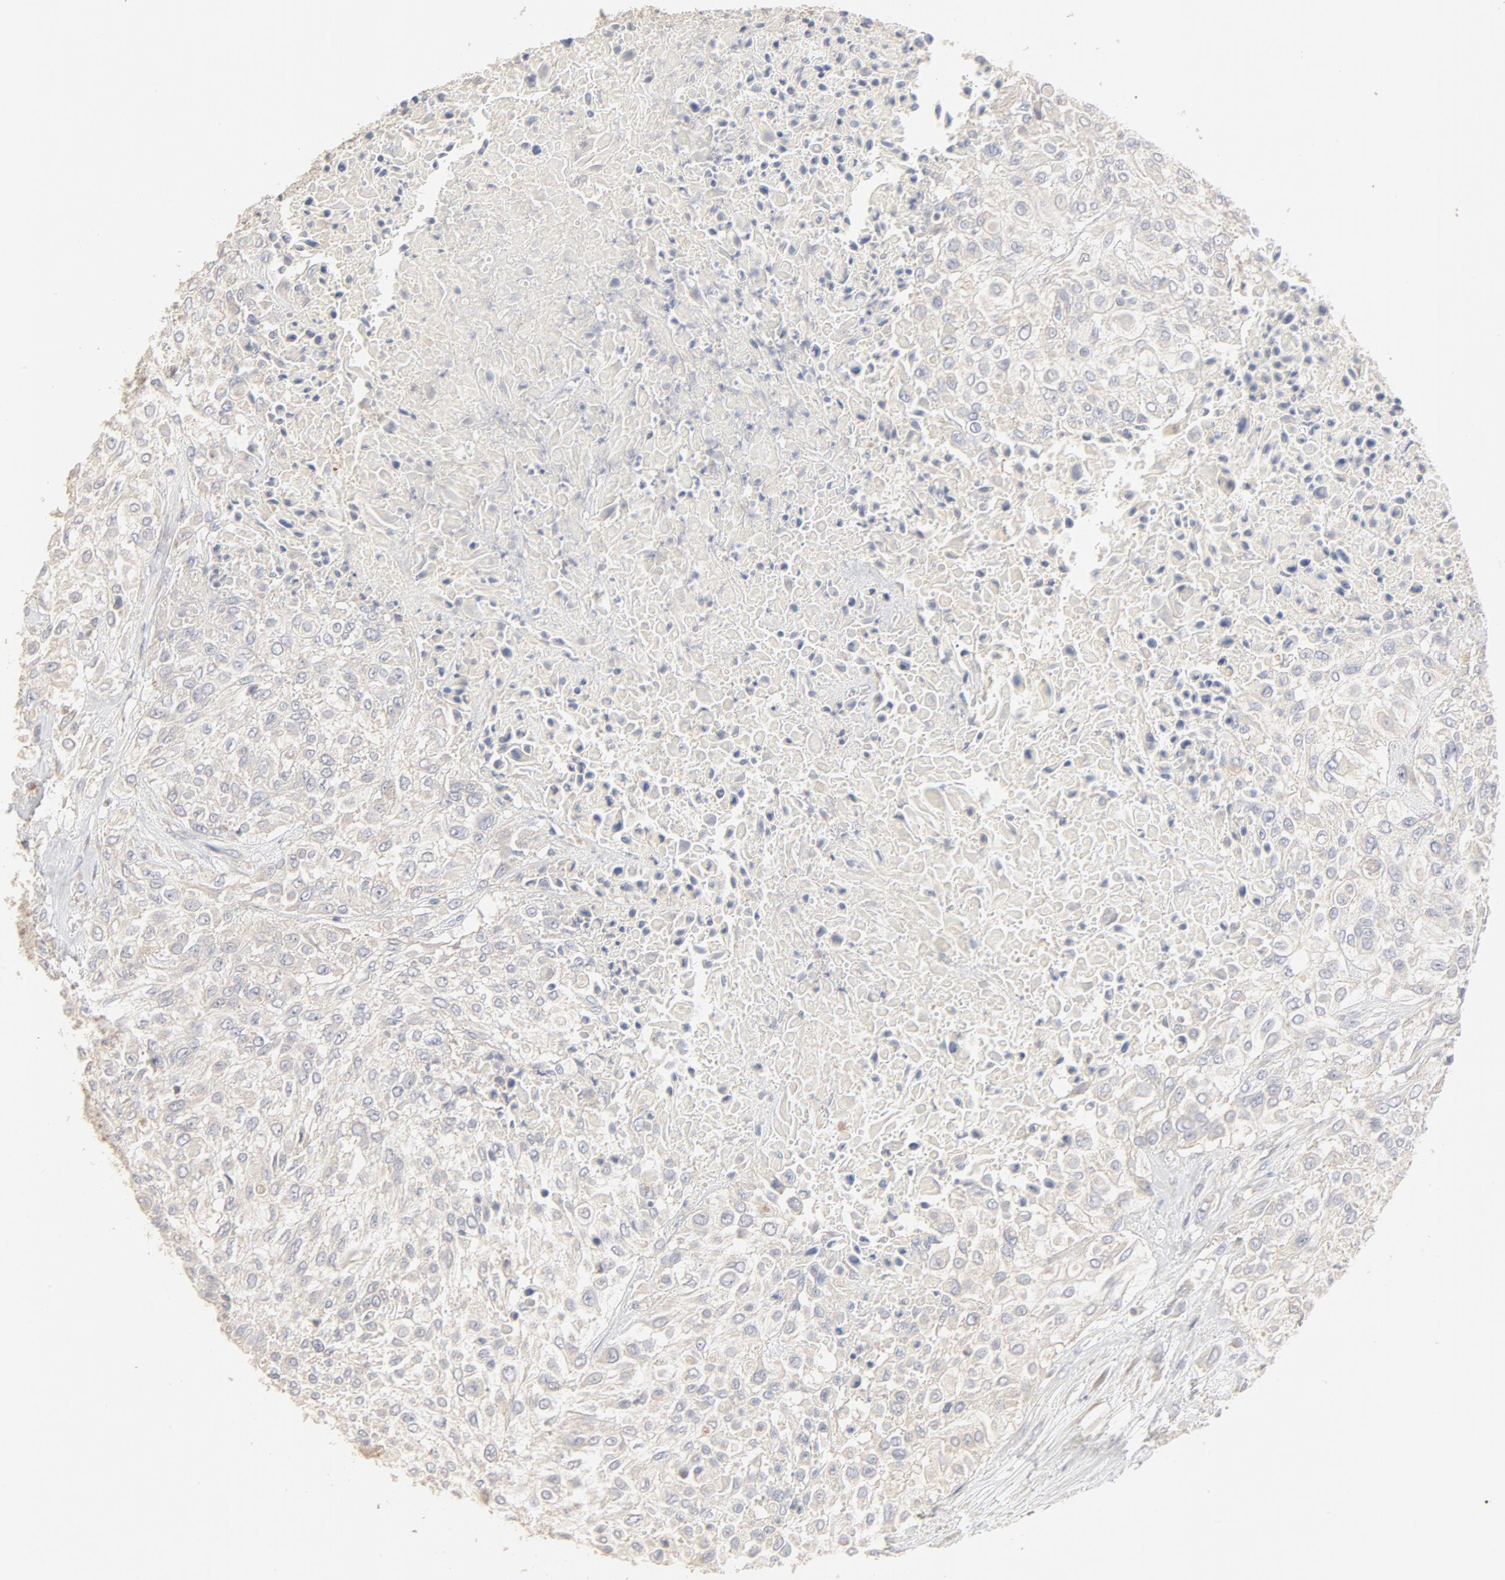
{"staining": {"intensity": "negative", "quantity": "none", "location": "none"}, "tissue": "urothelial cancer", "cell_type": "Tumor cells", "image_type": "cancer", "snomed": [{"axis": "morphology", "description": "Urothelial carcinoma, High grade"}, {"axis": "topography", "description": "Urinary bladder"}], "caption": "Image shows no significant protein staining in tumor cells of high-grade urothelial carcinoma. The staining was performed using DAB to visualize the protein expression in brown, while the nuclei were stained in blue with hematoxylin (Magnification: 20x).", "gene": "FCGBP", "patient": {"sex": "male", "age": 57}}